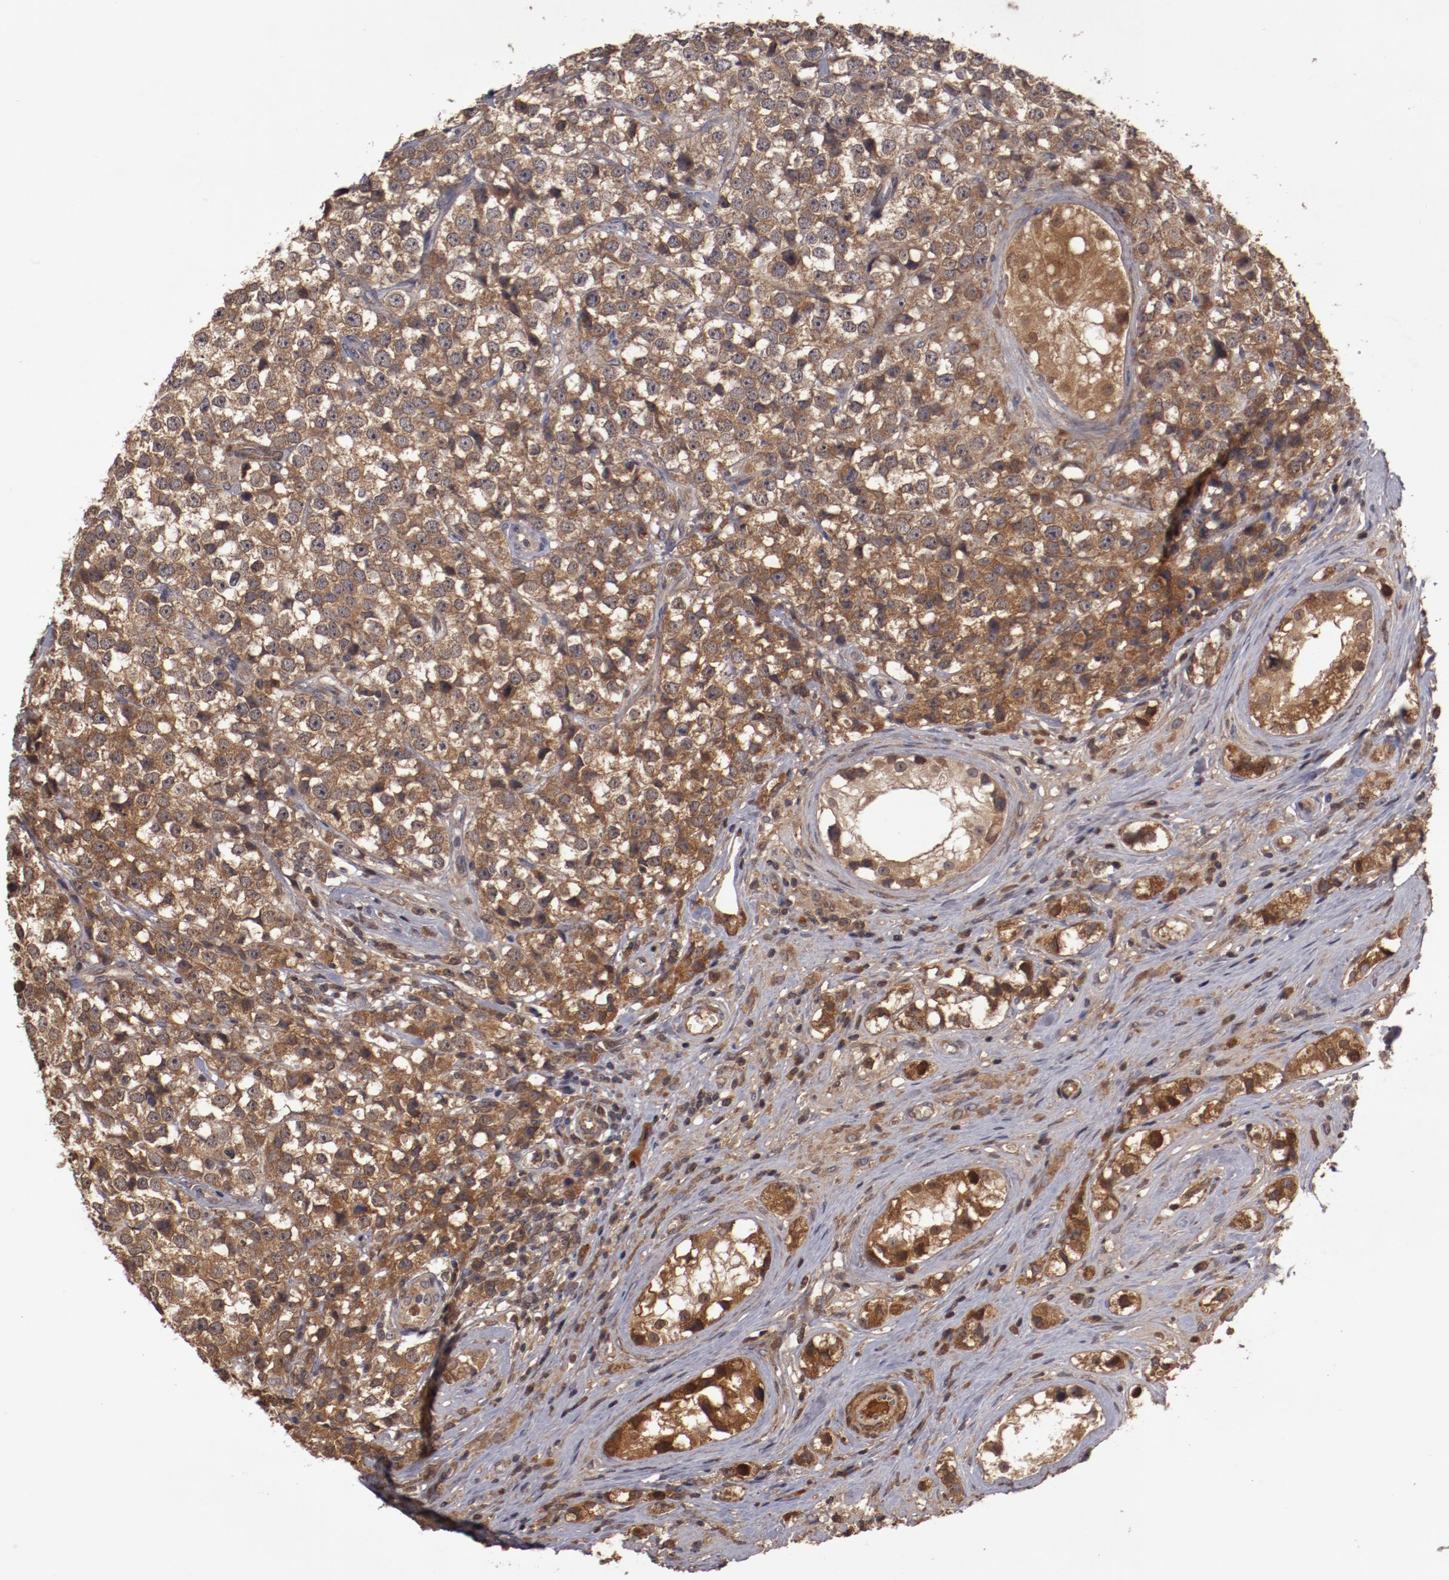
{"staining": {"intensity": "strong", "quantity": ">75%", "location": "cytoplasmic/membranous,nuclear"}, "tissue": "testis cancer", "cell_type": "Tumor cells", "image_type": "cancer", "snomed": [{"axis": "morphology", "description": "Seminoma, NOS"}, {"axis": "topography", "description": "Testis"}], "caption": "Protein staining shows strong cytoplasmic/membranous and nuclear staining in about >75% of tumor cells in seminoma (testis).", "gene": "SERPINA7", "patient": {"sex": "male", "age": 25}}